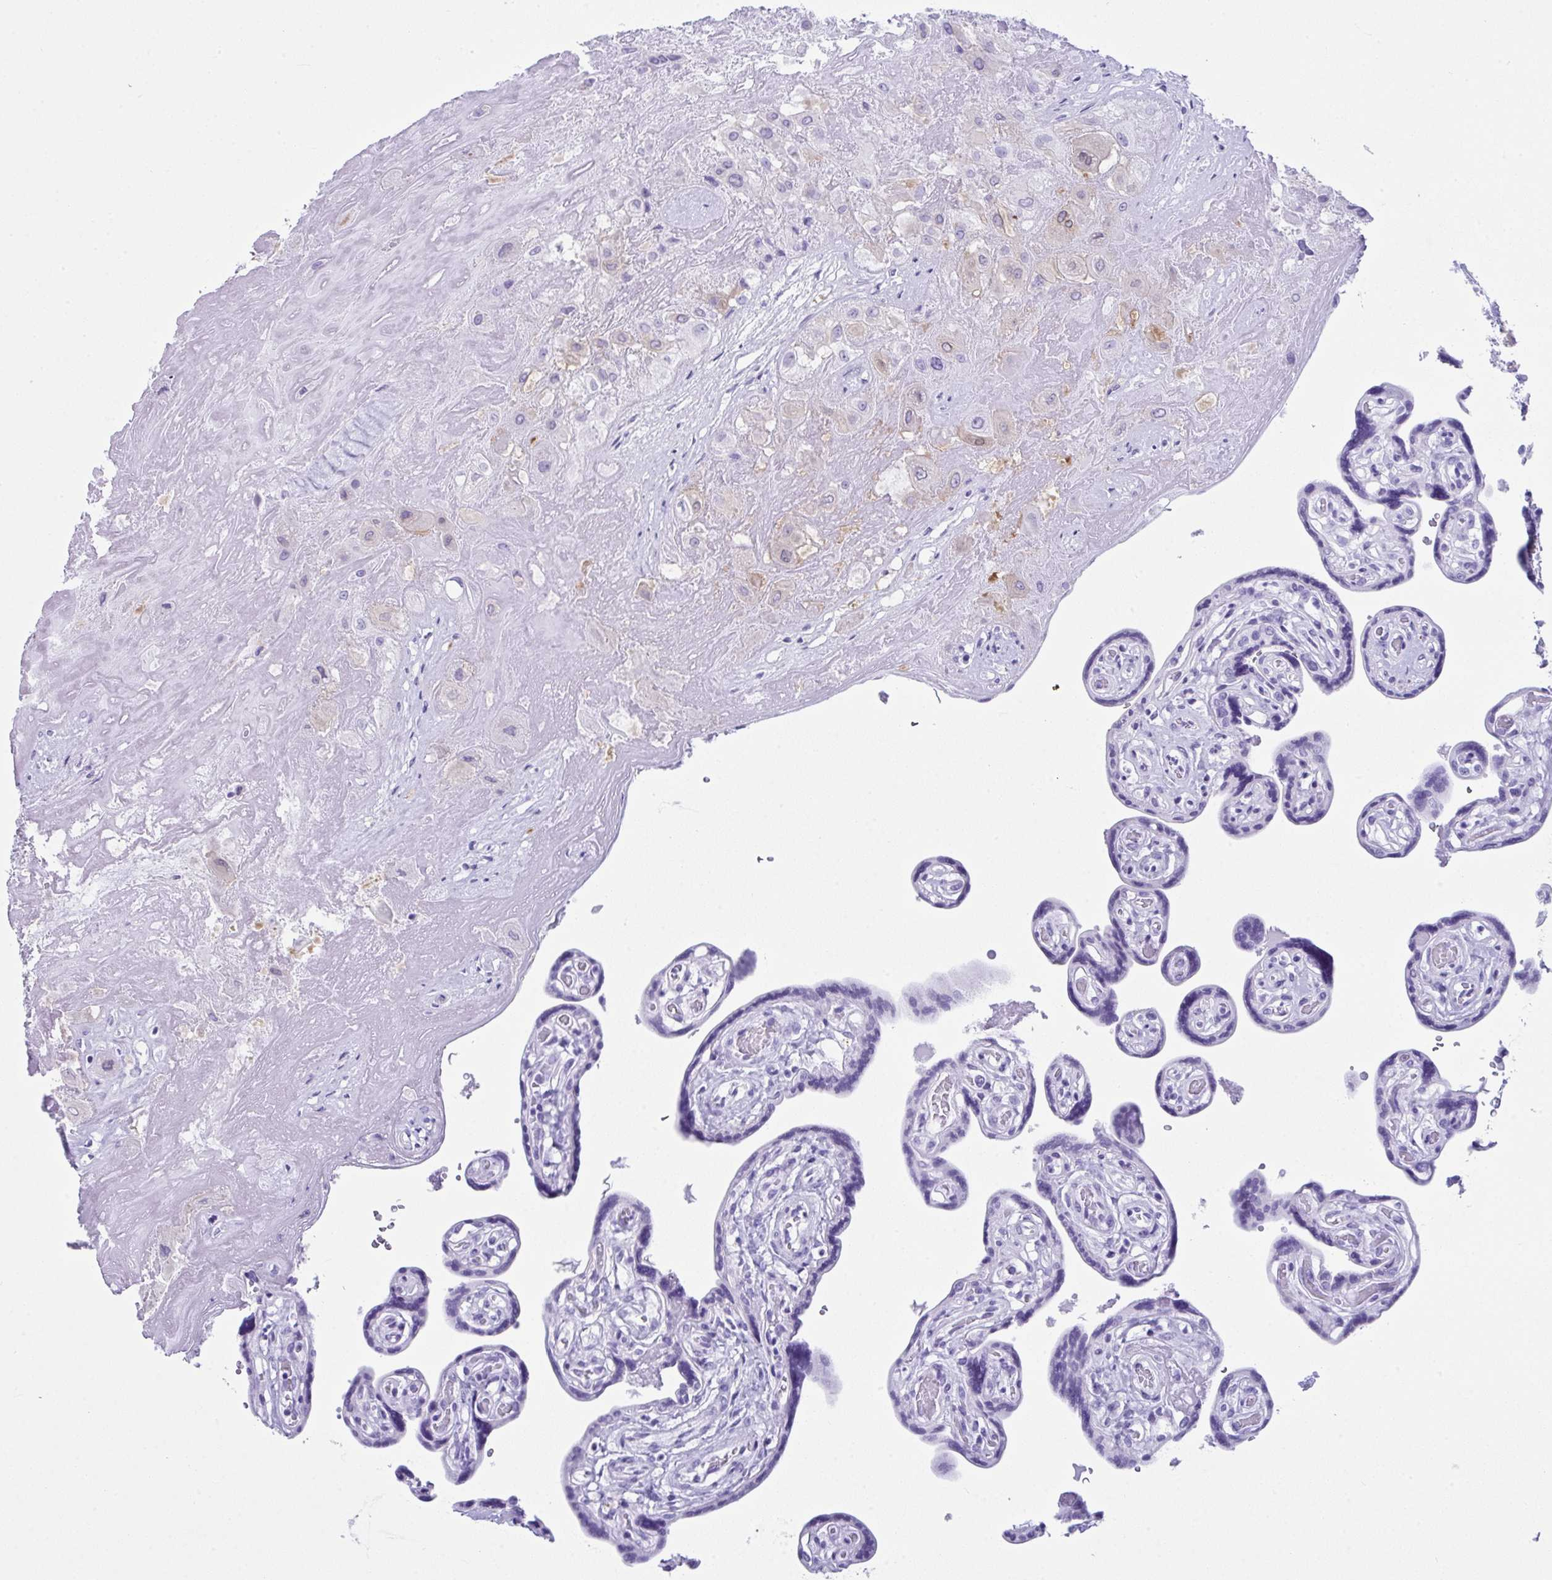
{"staining": {"intensity": "negative", "quantity": "none", "location": "none"}, "tissue": "placenta", "cell_type": "Decidual cells", "image_type": "normal", "snomed": [{"axis": "morphology", "description": "Normal tissue, NOS"}, {"axis": "topography", "description": "Placenta"}], "caption": "A photomicrograph of placenta stained for a protein exhibits no brown staining in decidual cells.", "gene": "LGALS4", "patient": {"sex": "female", "age": 32}}